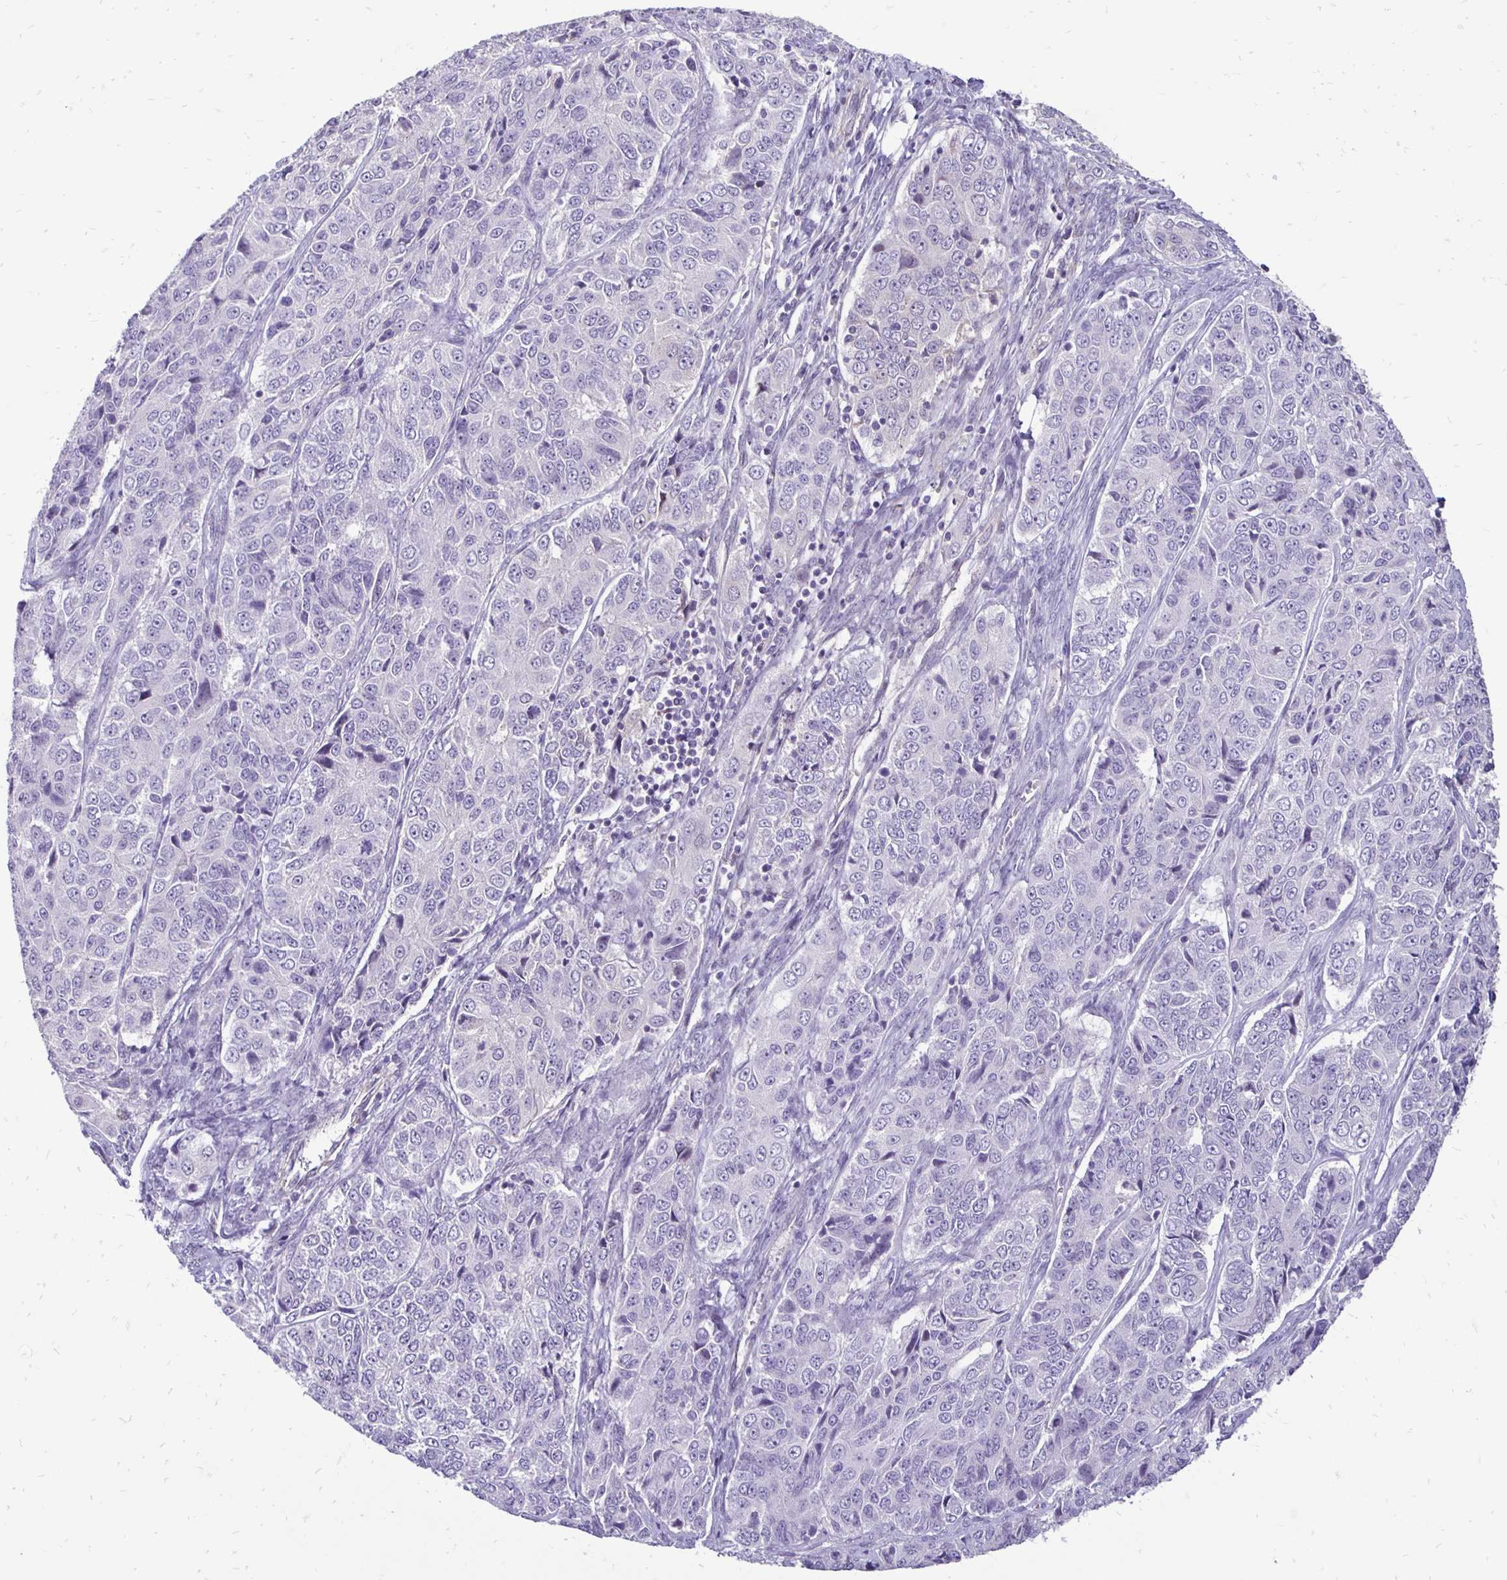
{"staining": {"intensity": "negative", "quantity": "none", "location": "none"}, "tissue": "ovarian cancer", "cell_type": "Tumor cells", "image_type": "cancer", "snomed": [{"axis": "morphology", "description": "Carcinoma, endometroid"}, {"axis": "topography", "description": "Ovary"}], "caption": "Protein analysis of endometroid carcinoma (ovarian) shows no significant staining in tumor cells. (IHC, brightfield microscopy, high magnification).", "gene": "GAS2", "patient": {"sex": "female", "age": 51}}